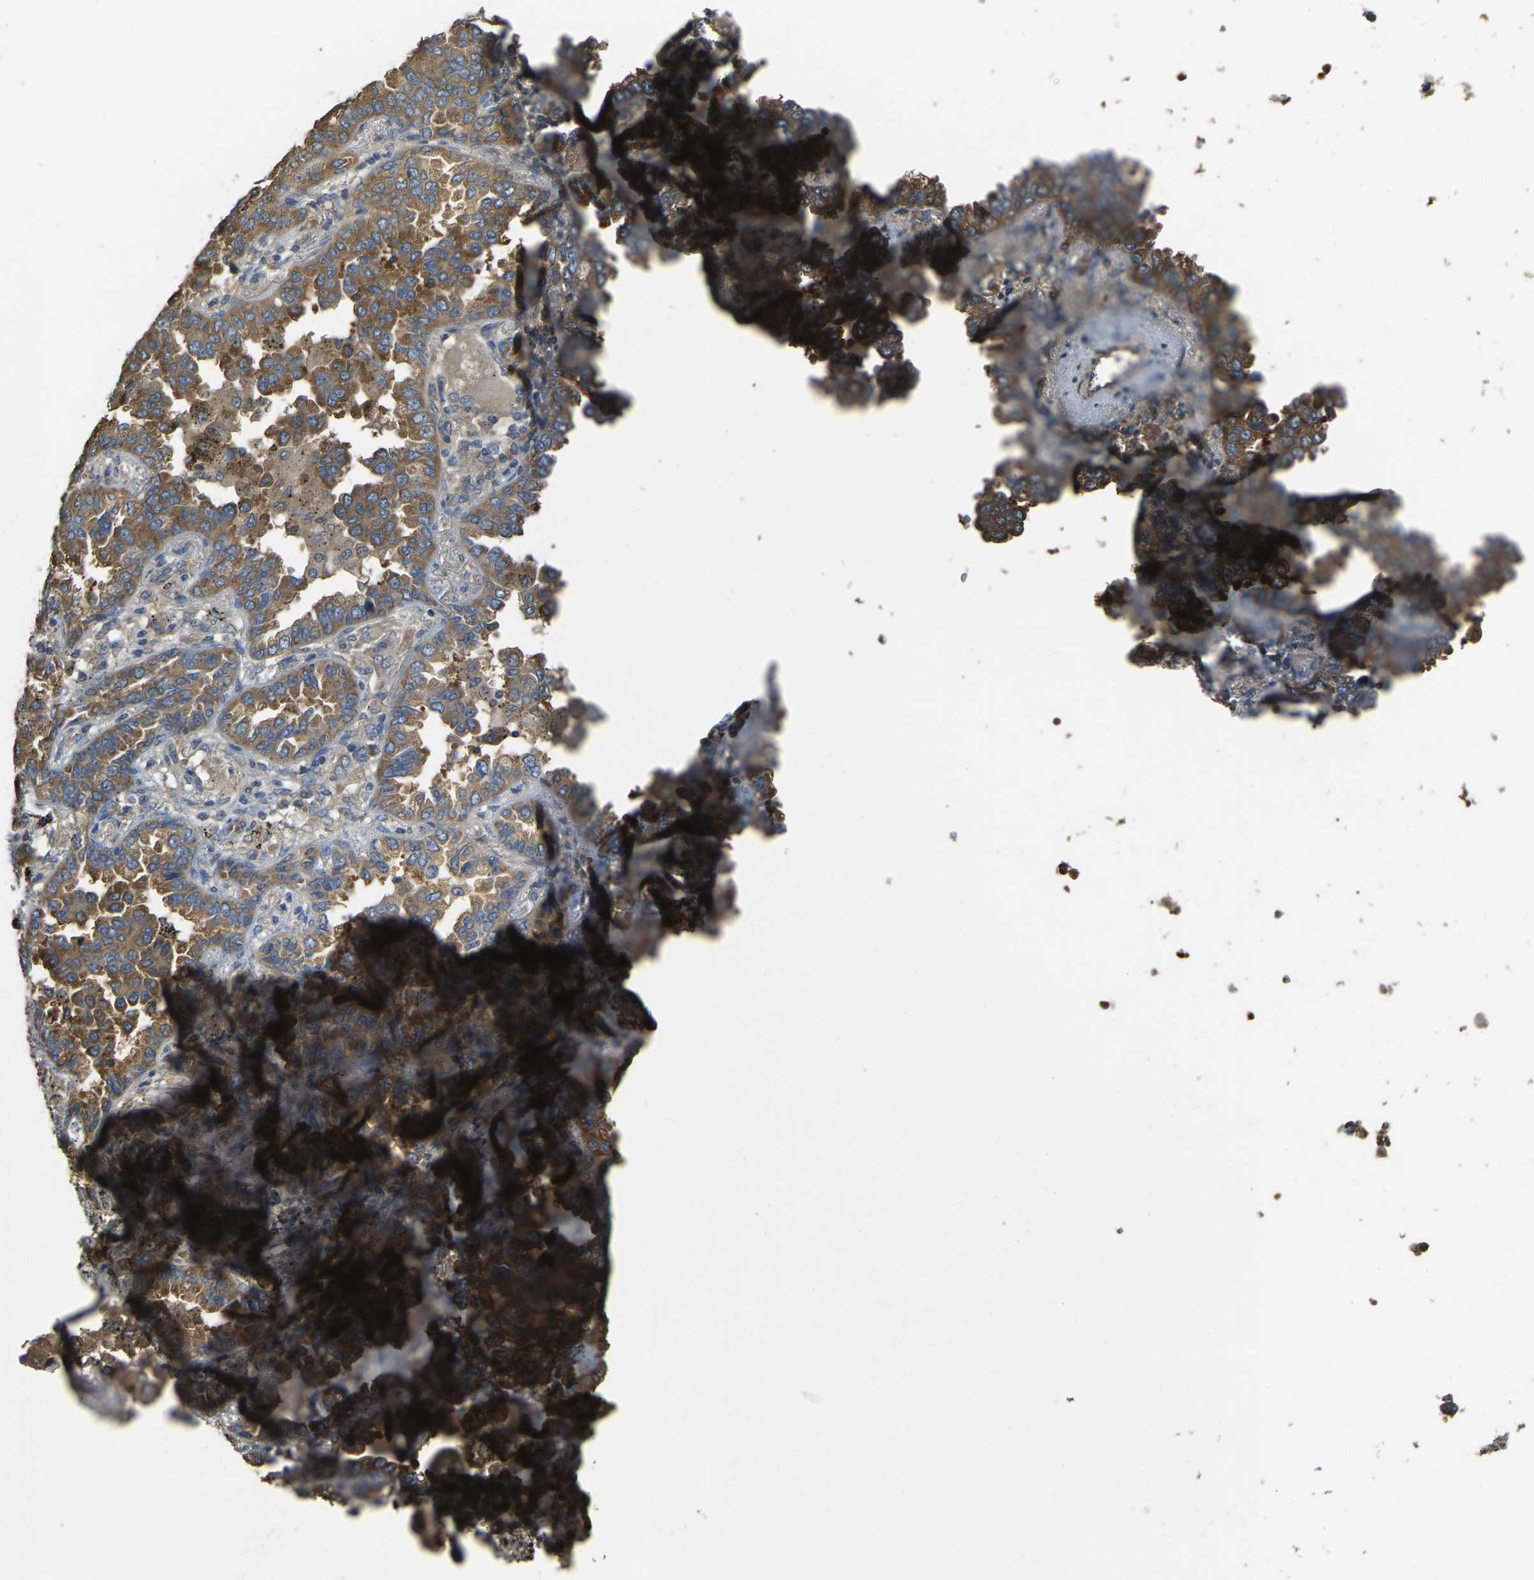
{"staining": {"intensity": "moderate", "quantity": ">75%", "location": "cytoplasmic/membranous"}, "tissue": "lung cancer", "cell_type": "Tumor cells", "image_type": "cancer", "snomed": [{"axis": "morphology", "description": "Normal tissue, NOS"}, {"axis": "morphology", "description": "Adenocarcinoma, NOS"}, {"axis": "topography", "description": "Lung"}], "caption": "Protein staining of lung adenocarcinoma tissue demonstrates moderate cytoplasmic/membranous expression in about >75% of tumor cells.", "gene": "AIMP1", "patient": {"sex": "male", "age": 59}}